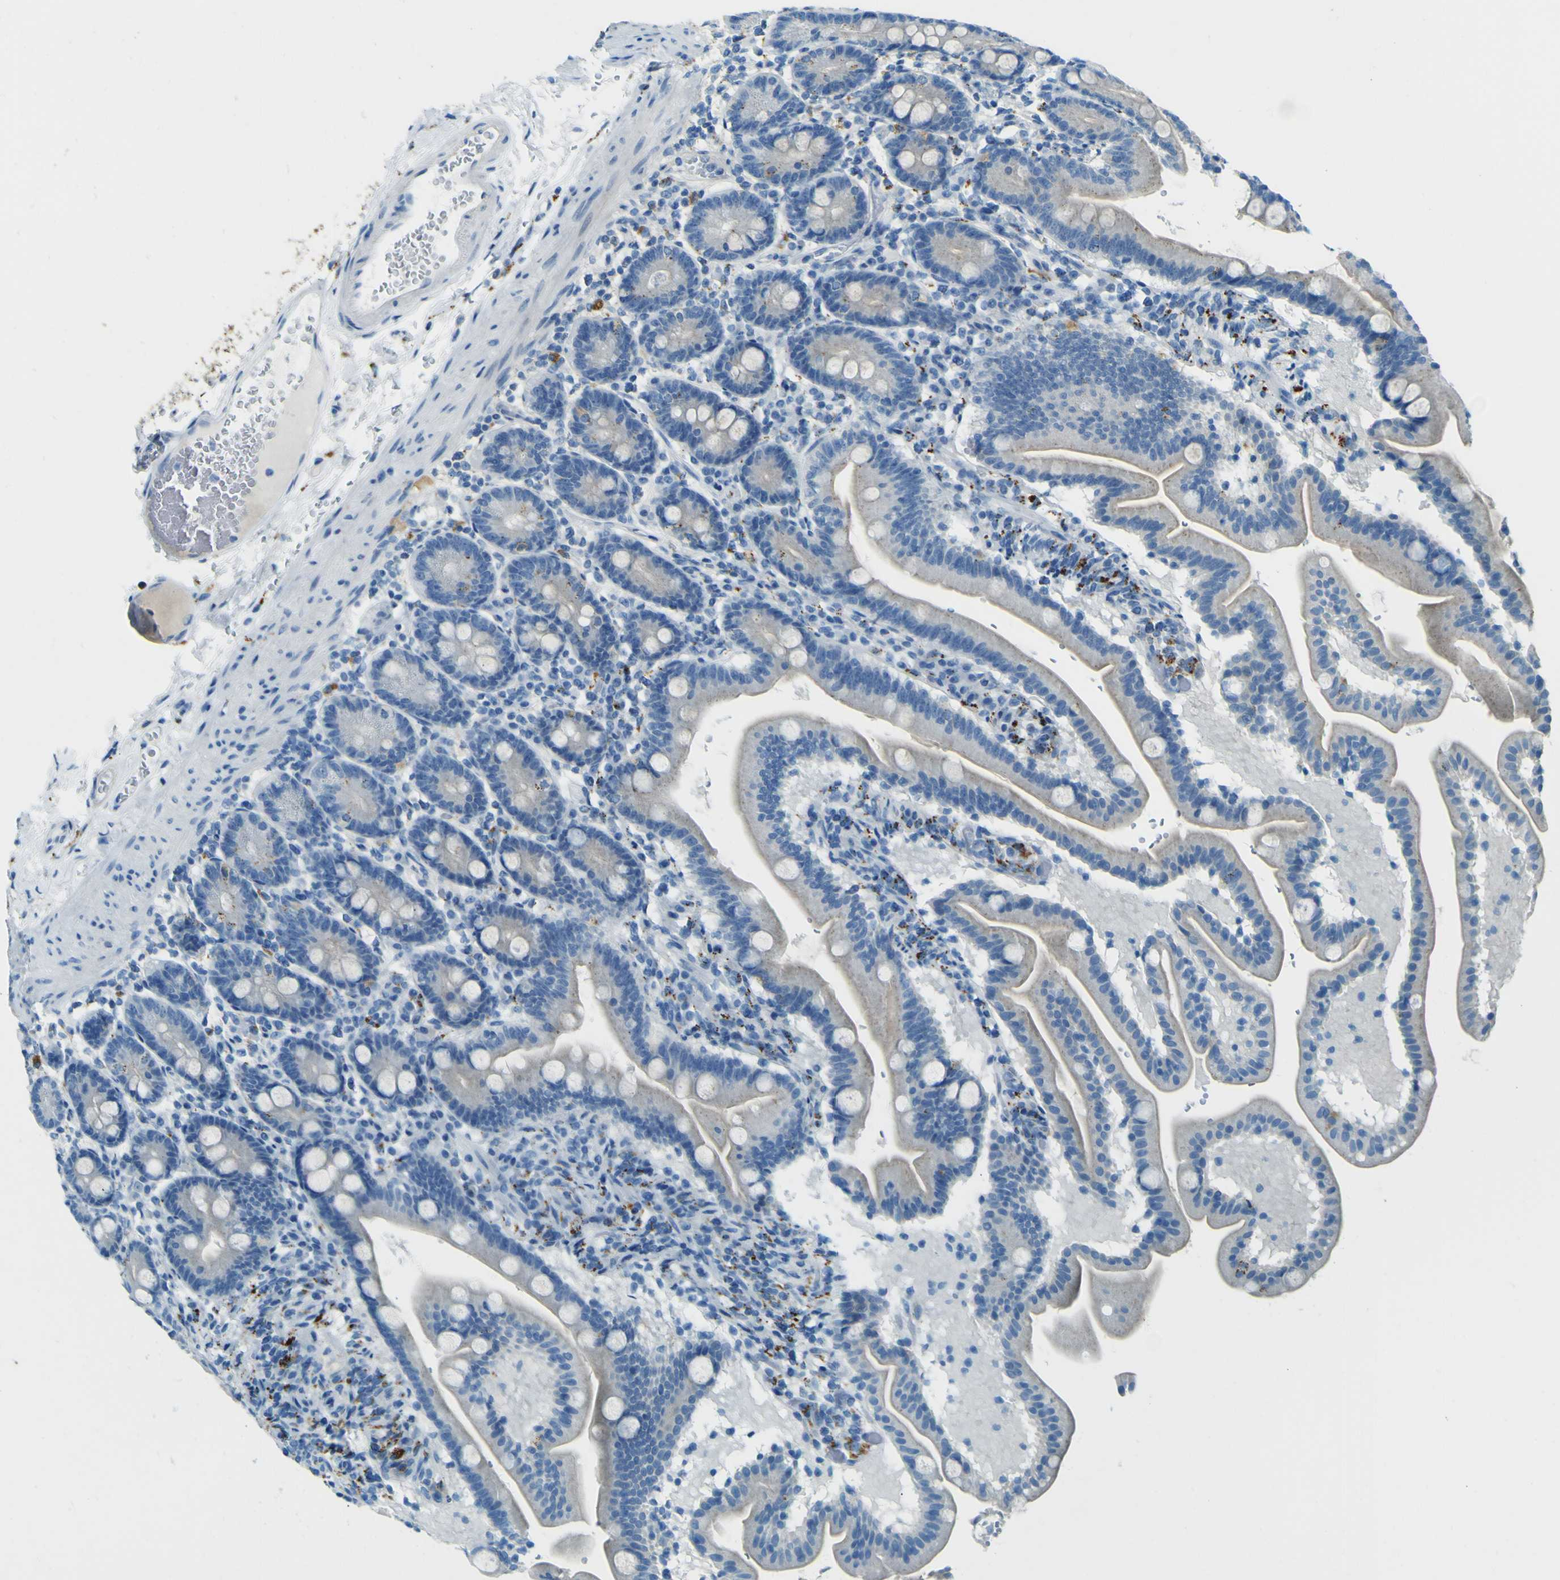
{"staining": {"intensity": "weak", "quantity": ">75%", "location": "cytoplasmic/membranous"}, "tissue": "duodenum", "cell_type": "Glandular cells", "image_type": "normal", "snomed": [{"axis": "morphology", "description": "Normal tissue, NOS"}, {"axis": "topography", "description": "Duodenum"}], "caption": "Immunohistochemistry image of benign human duodenum stained for a protein (brown), which shows low levels of weak cytoplasmic/membranous positivity in about >75% of glandular cells.", "gene": "PDE9A", "patient": {"sex": "male", "age": 54}}